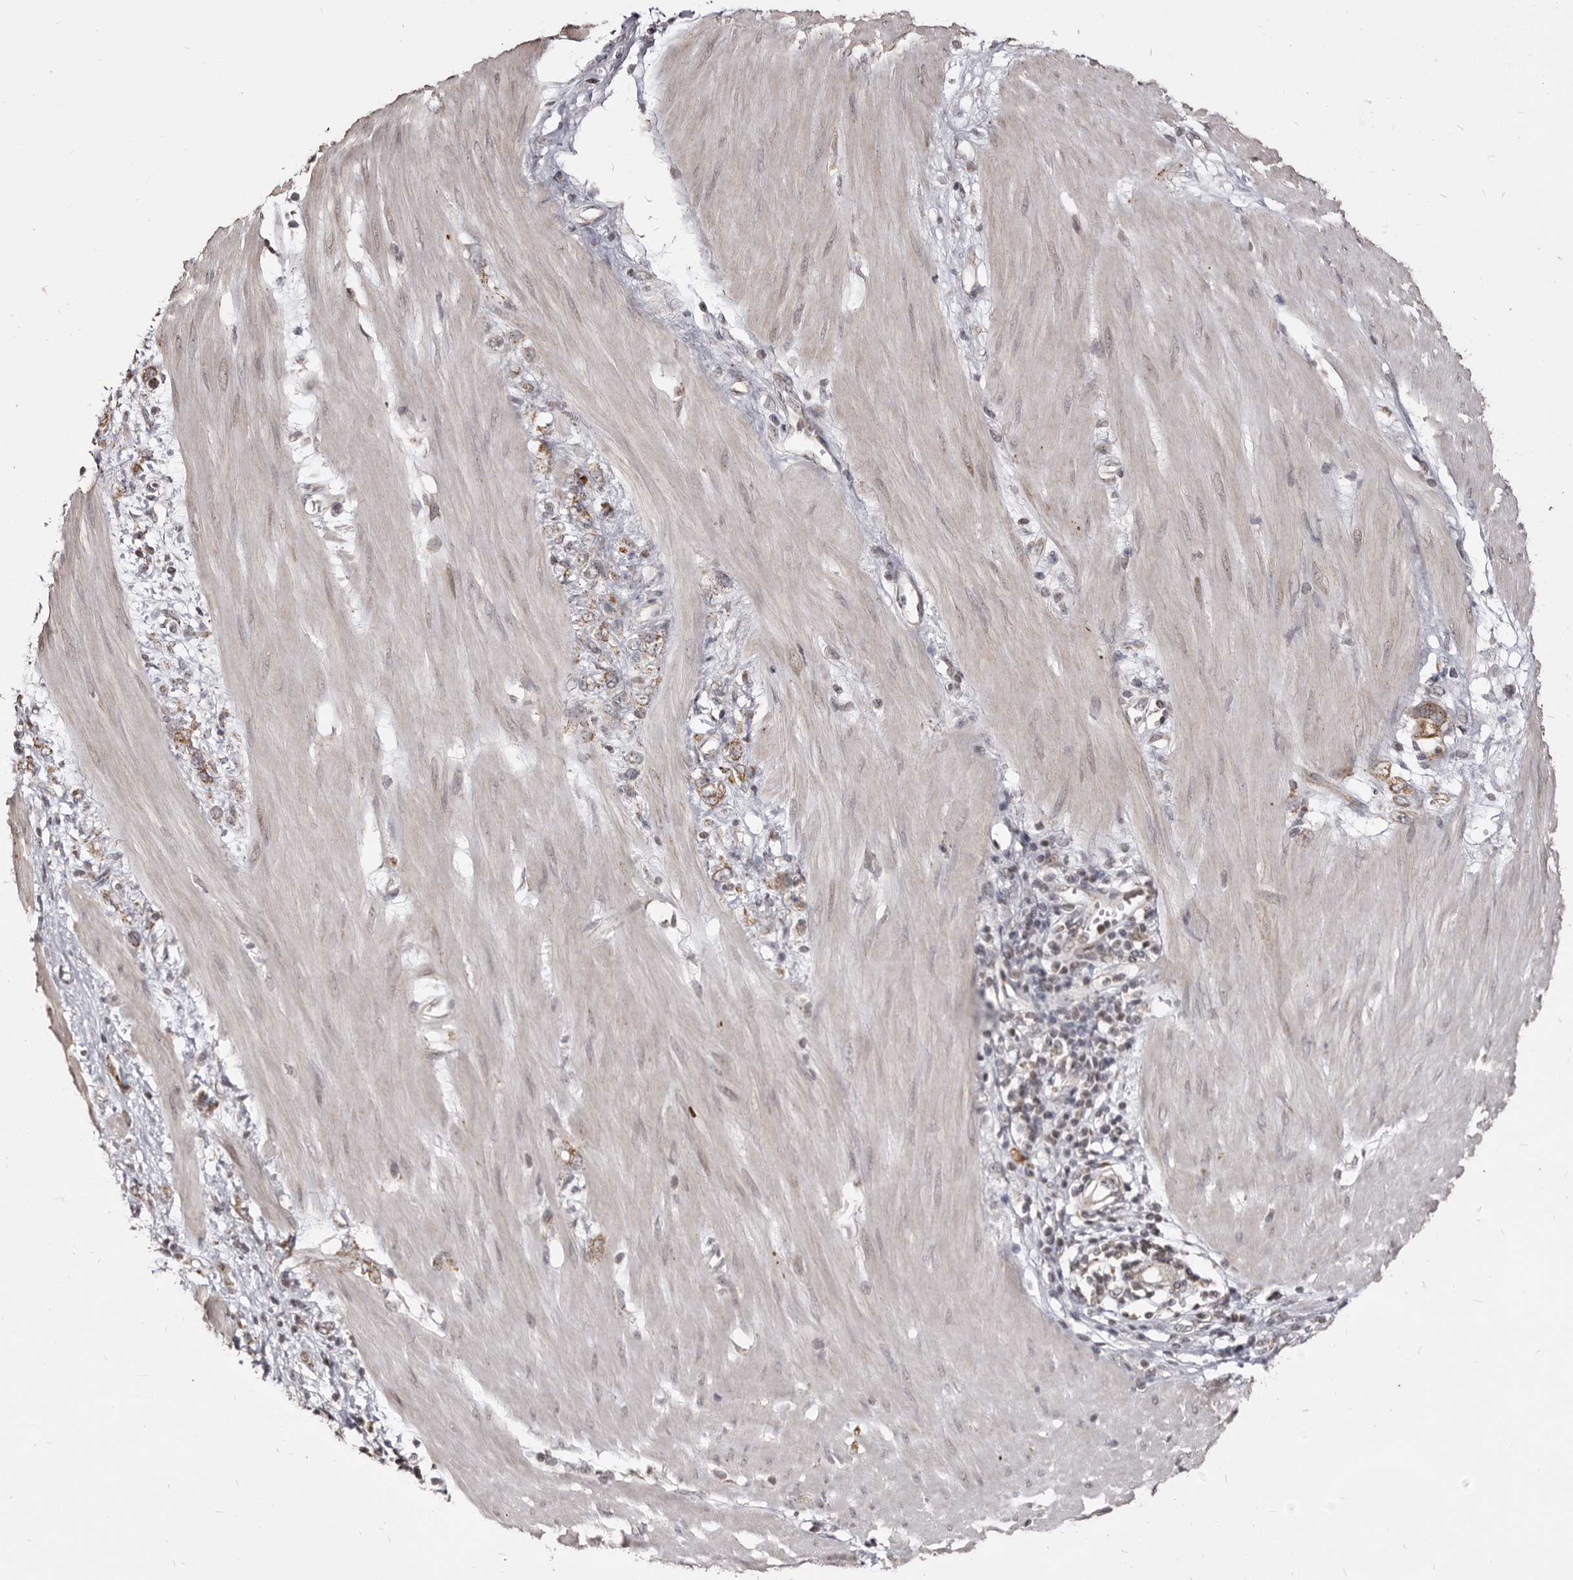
{"staining": {"intensity": "moderate", "quantity": "<25%", "location": "cytoplasmic/membranous"}, "tissue": "stomach cancer", "cell_type": "Tumor cells", "image_type": "cancer", "snomed": [{"axis": "morphology", "description": "Adenocarcinoma, NOS"}, {"axis": "topography", "description": "Stomach"}], "caption": "Stomach cancer (adenocarcinoma) stained for a protein (brown) reveals moderate cytoplasmic/membranous positive positivity in approximately <25% of tumor cells.", "gene": "THUMPD1", "patient": {"sex": "female", "age": 76}}